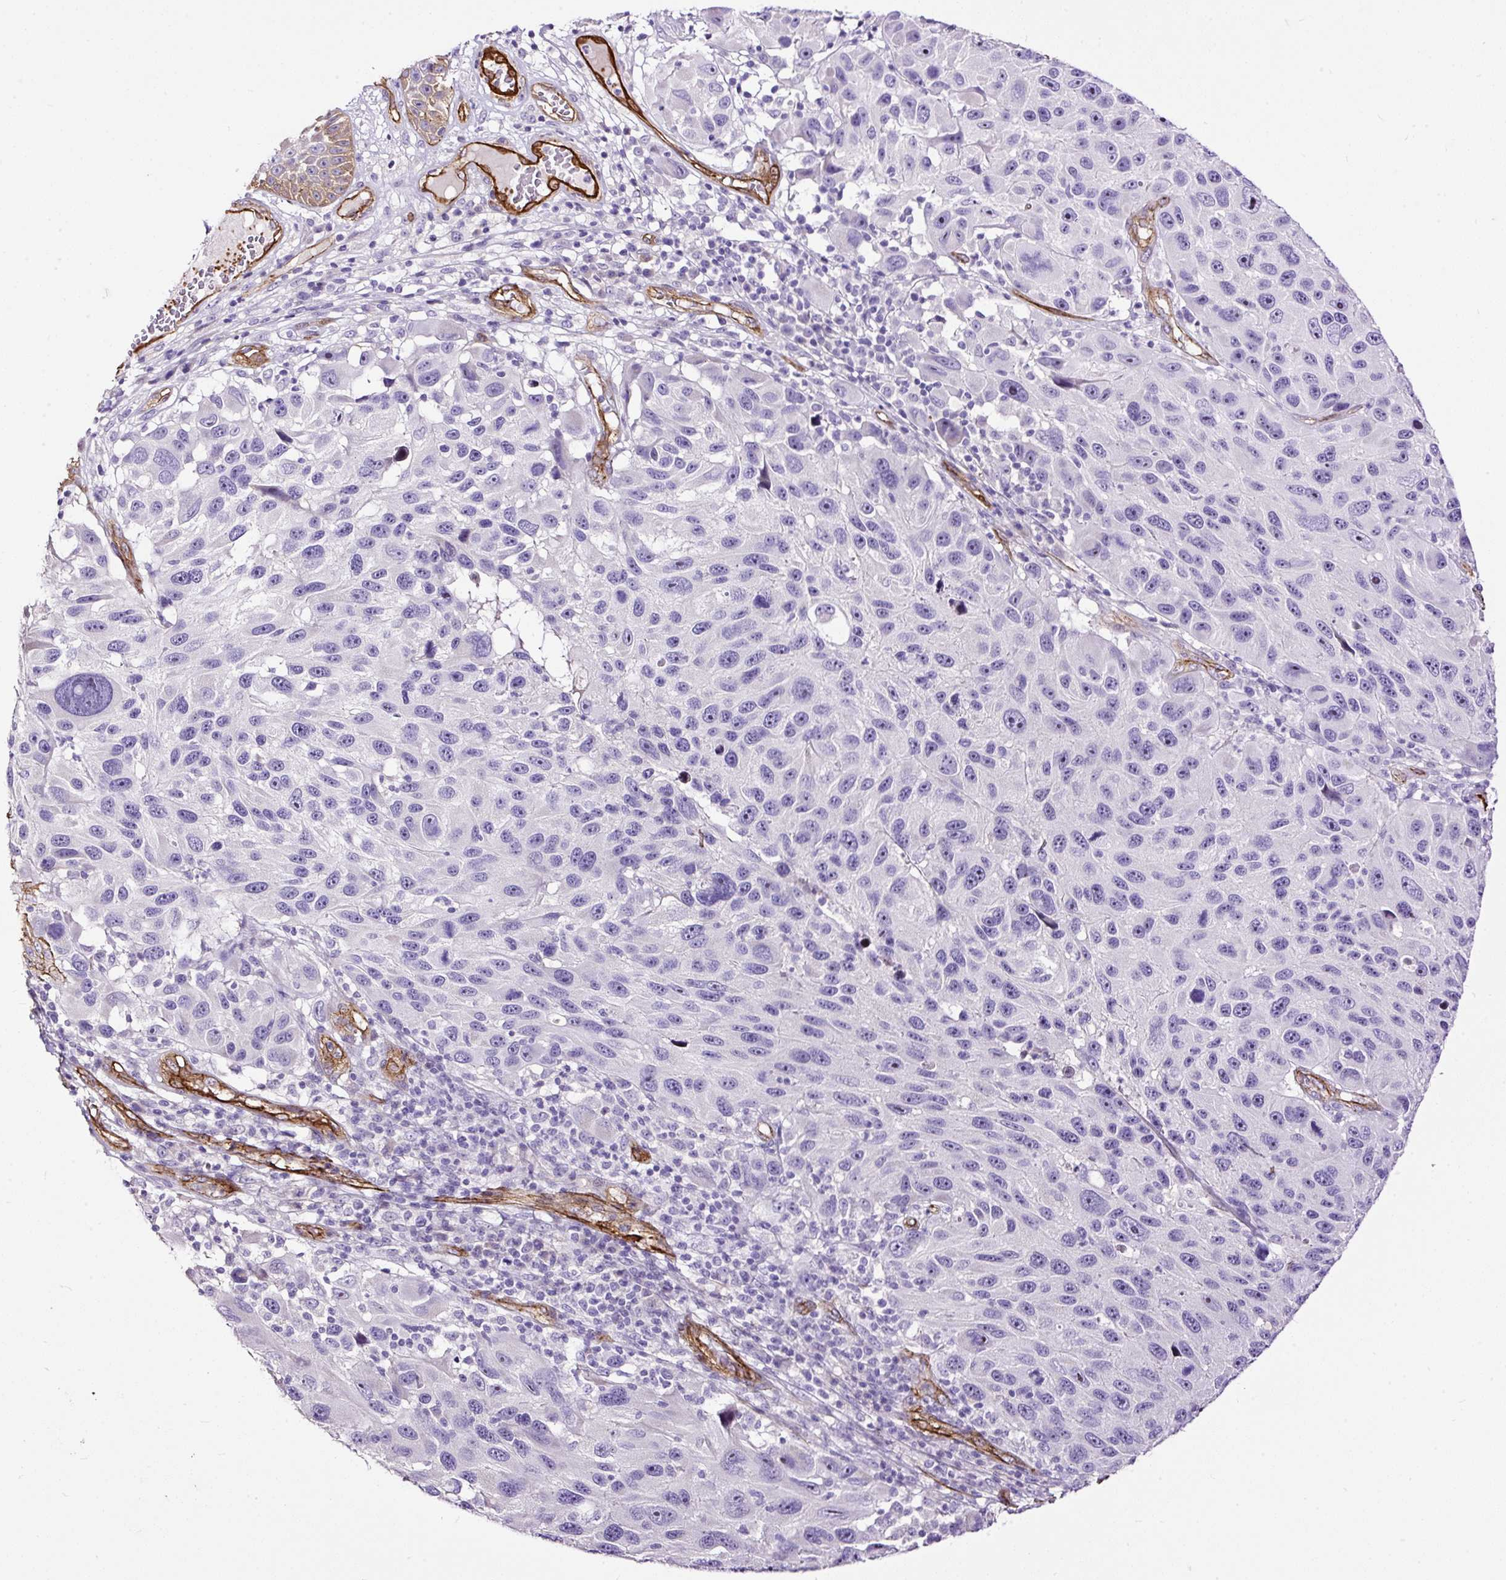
{"staining": {"intensity": "negative", "quantity": "none", "location": "none"}, "tissue": "melanoma", "cell_type": "Tumor cells", "image_type": "cancer", "snomed": [{"axis": "morphology", "description": "Malignant melanoma, NOS"}, {"axis": "topography", "description": "Skin"}], "caption": "Immunohistochemistry micrograph of neoplastic tissue: malignant melanoma stained with DAB shows no significant protein staining in tumor cells.", "gene": "MAGEB16", "patient": {"sex": "male", "age": 53}}